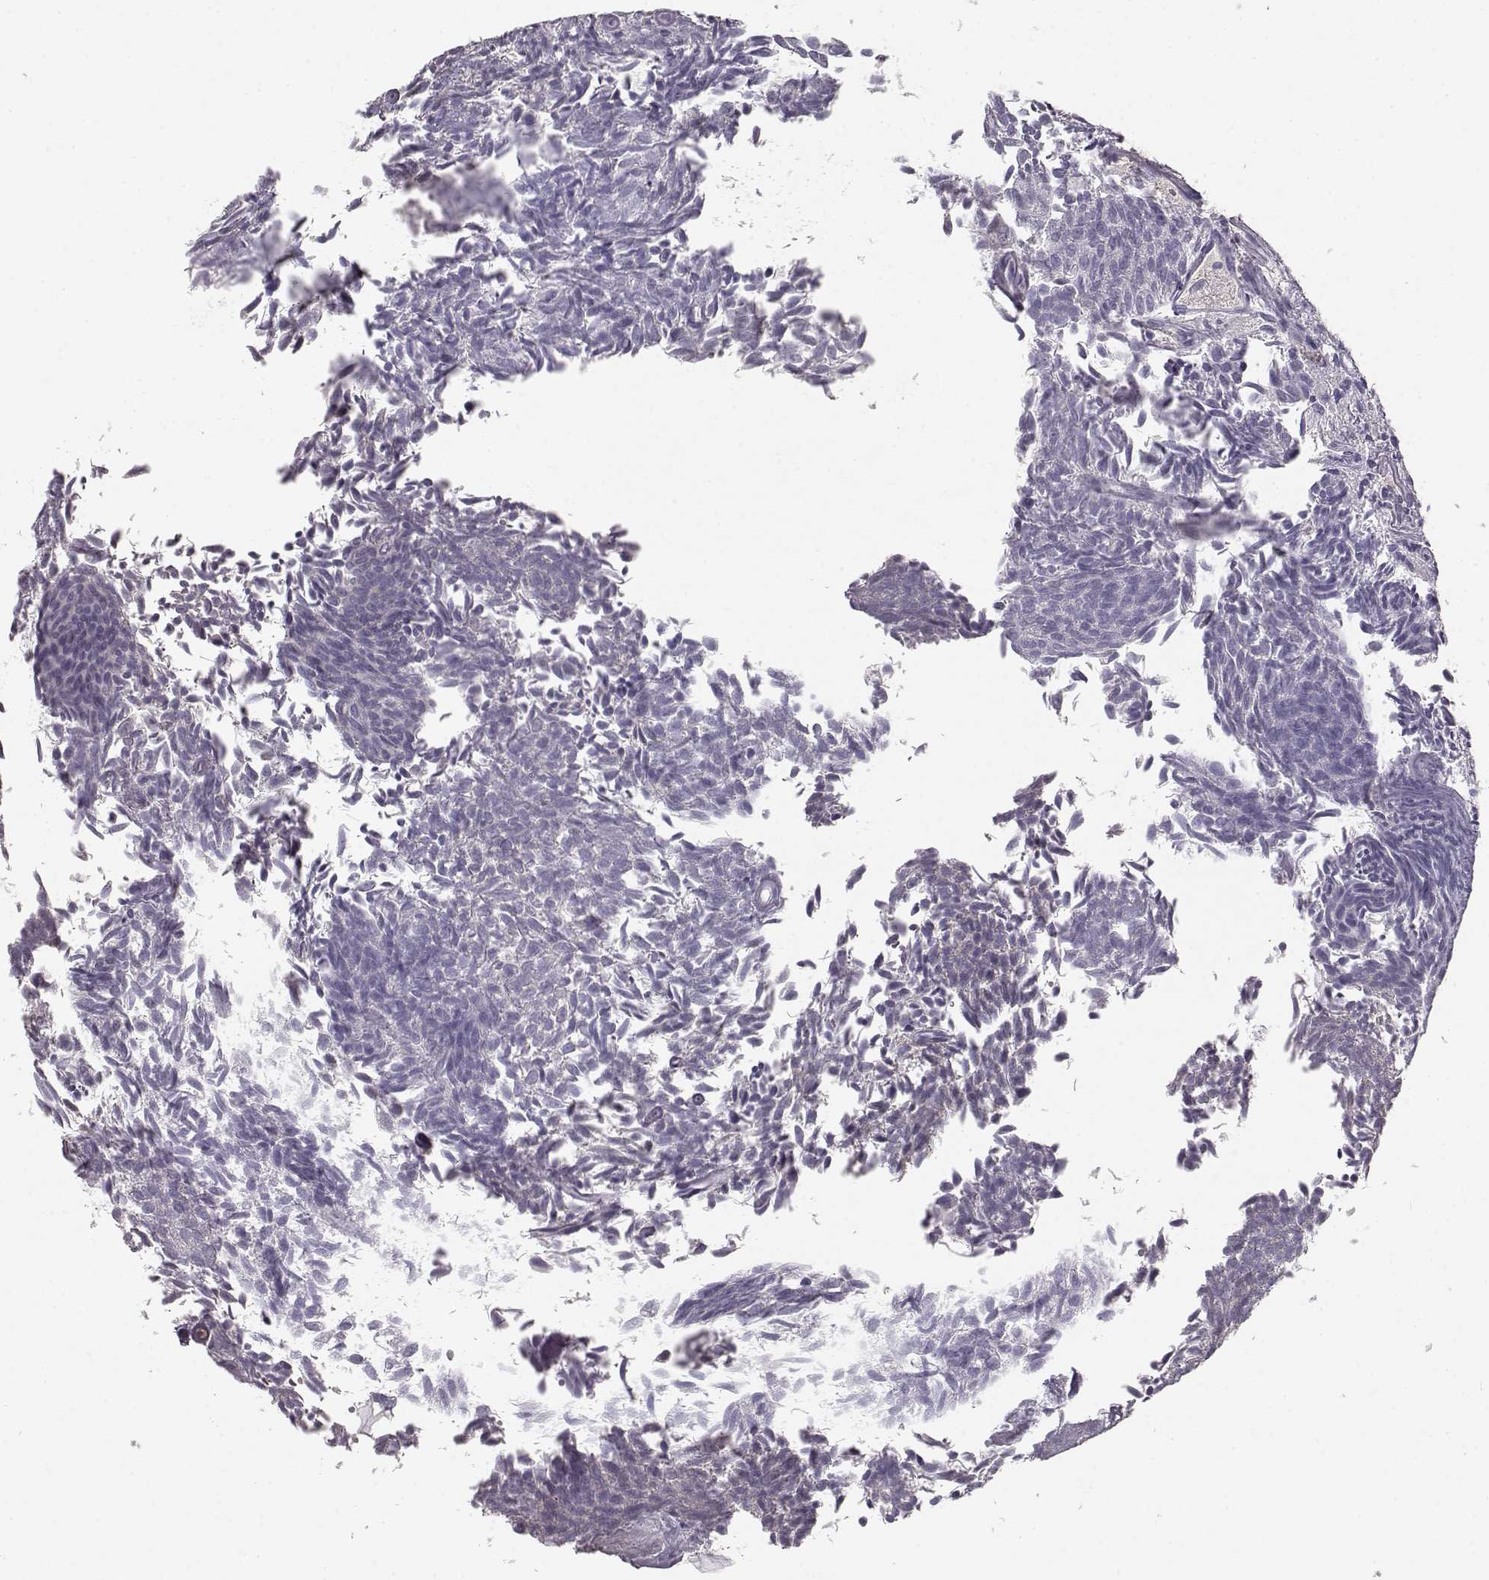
{"staining": {"intensity": "negative", "quantity": "none", "location": "none"}, "tissue": "urothelial cancer", "cell_type": "Tumor cells", "image_type": "cancer", "snomed": [{"axis": "morphology", "description": "Urothelial carcinoma, Low grade"}, {"axis": "topography", "description": "Urinary bladder"}], "caption": "Tumor cells are negative for protein expression in human urothelial cancer.", "gene": "BFSP2", "patient": {"sex": "male", "age": 77}}